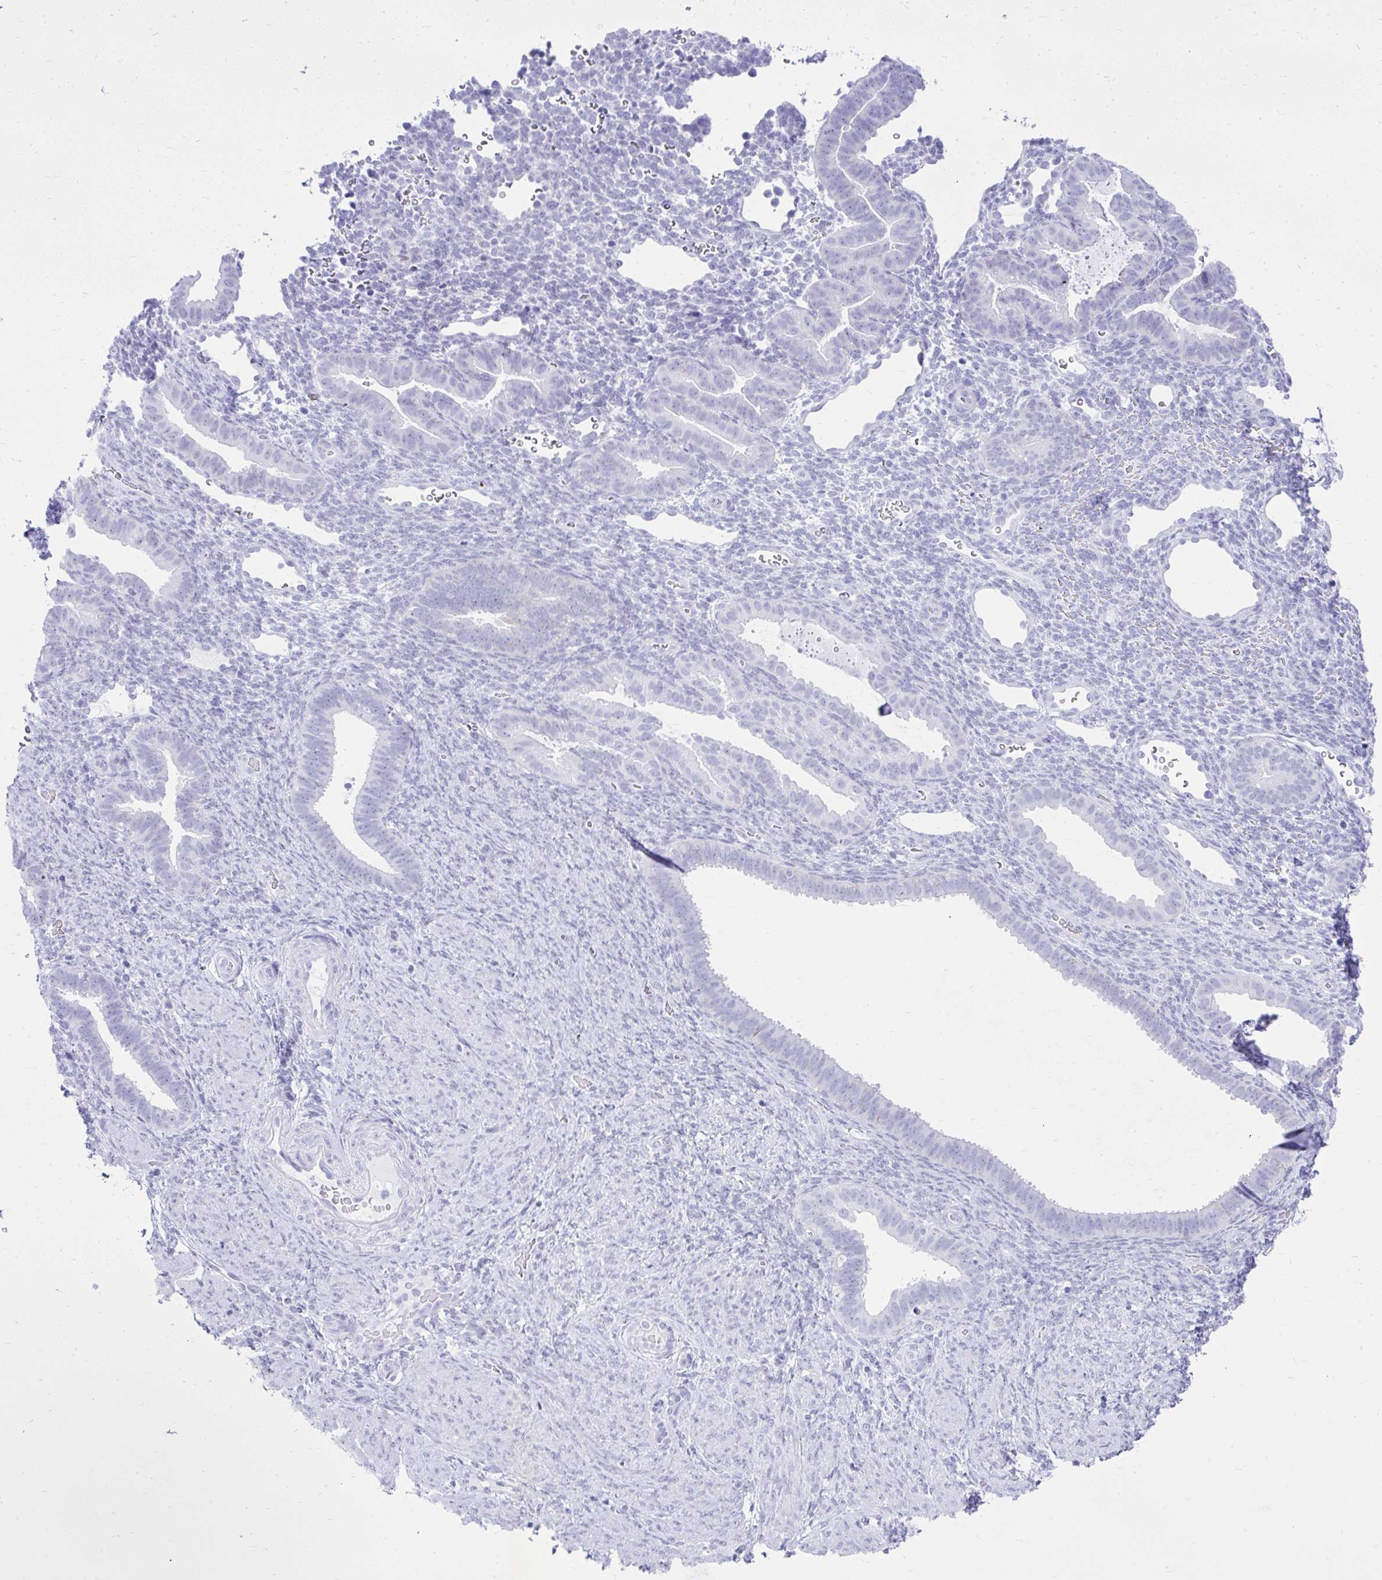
{"staining": {"intensity": "negative", "quantity": "none", "location": "none"}, "tissue": "endometrium", "cell_type": "Cells in endometrial stroma", "image_type": "normal", "snomed": [{"axis": "morphology", "description": "Normal tissue, NOS"}, {"axis": "topography", "description": "Endometrium"}], "caption": "Immunohistochemistry (IHC) photomicrograph of unremarkable endometrium: endometrium stained with DAB (3,3'-diaminobenzidine) demonstrates no significant protein expression in cells in endometrial stroma.", "gene": "RALYL", "patient": {"sex": "female", "age": 34}}